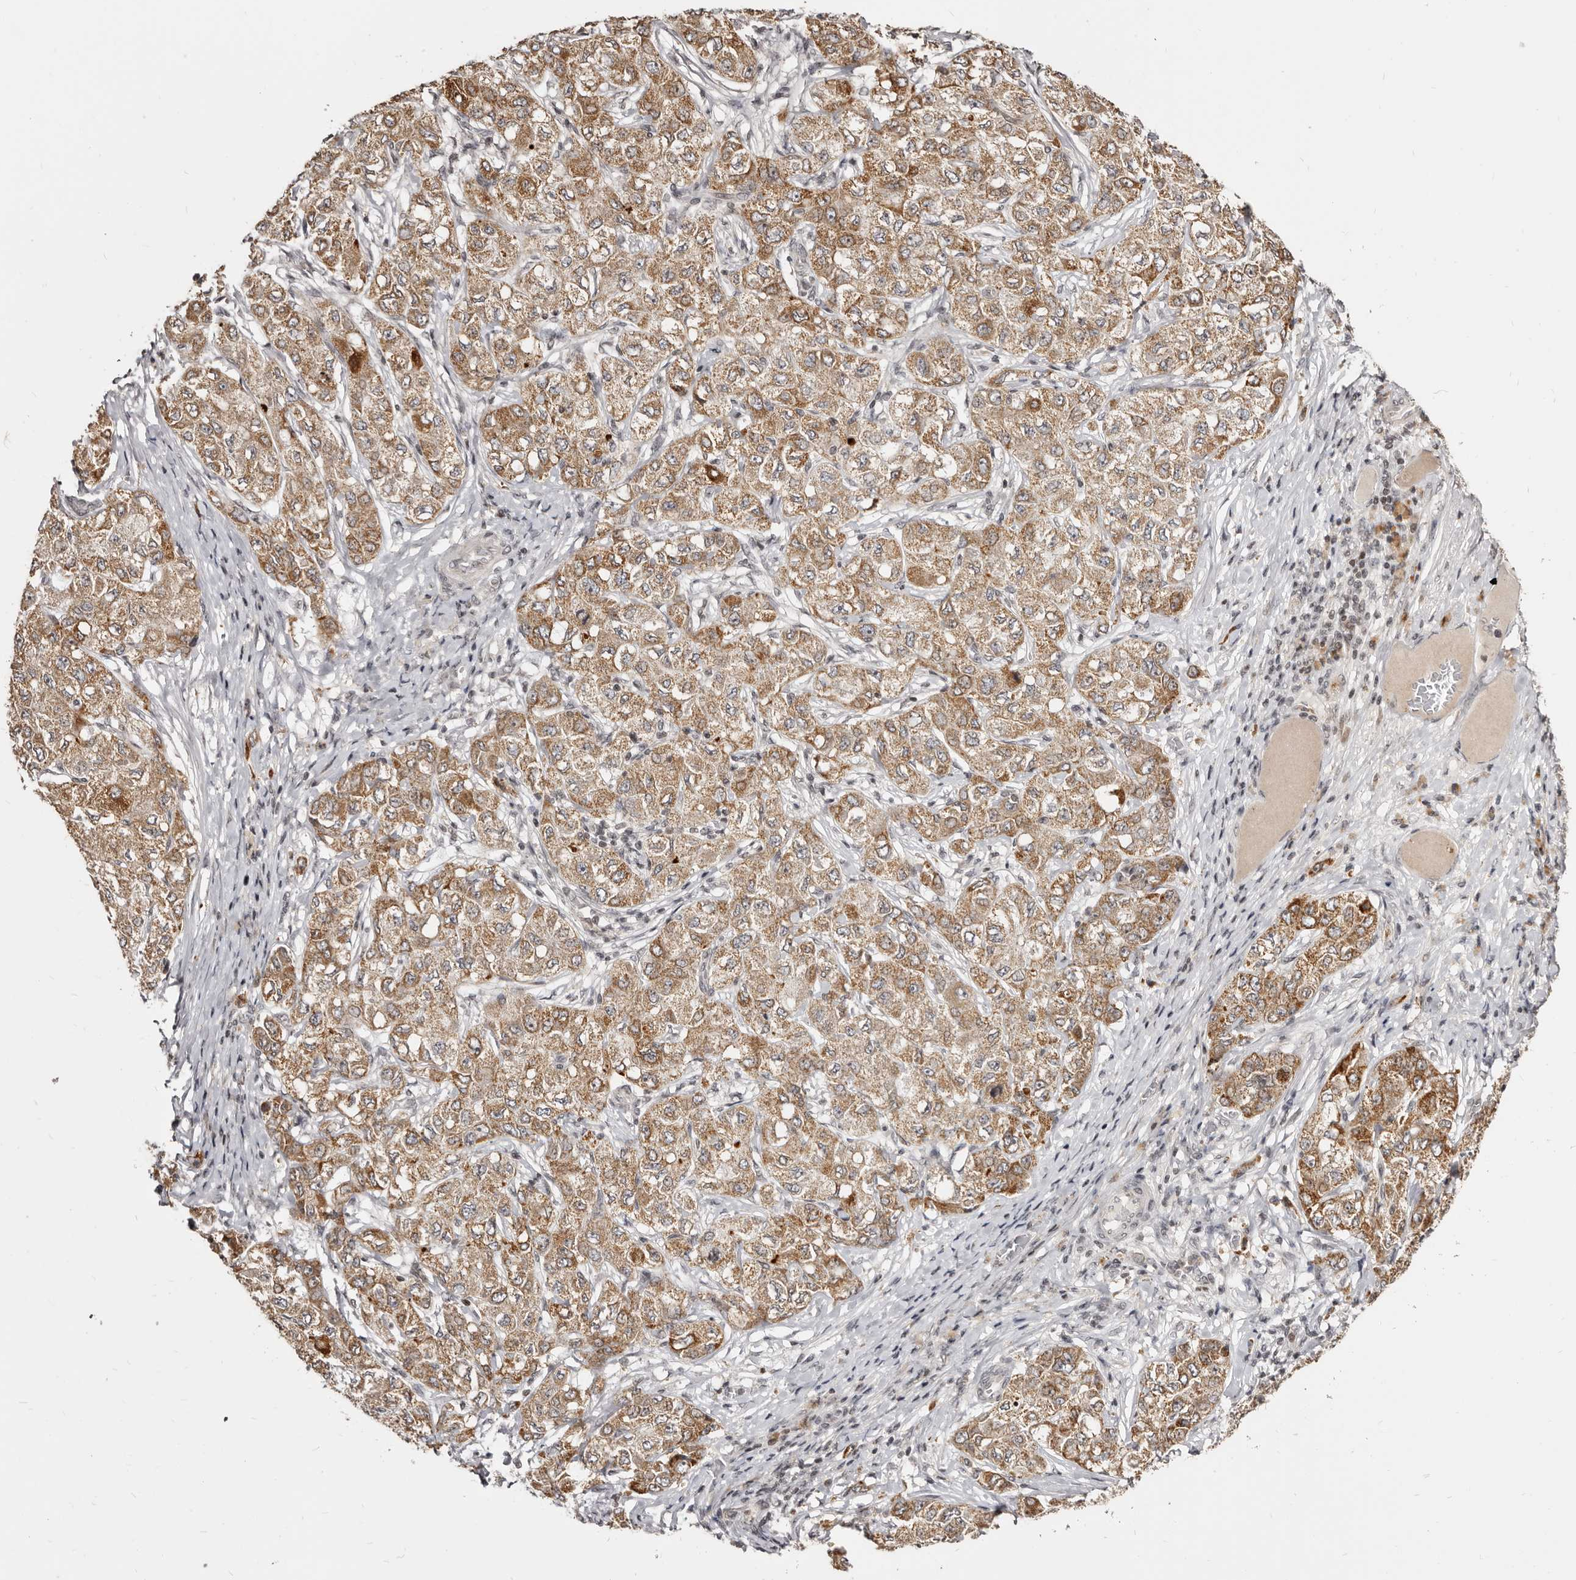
{"staining": {"intensity": "moderate", "quantity": ">75%", "location": "cytoplasmic/membranous"}, "tissue": "liver cancer", "cell_type": "Tumor cells", "image_type": "cancer", "snomed": [{"axis": "morphology", "description": "Carcinoma, Hepatocellular, NOS"}, {"axis": "topography", "description": "Liver"}], "caption": "Immunohistochemistry photomicrograph of human liver cancer (hepatocellular carcinoma) stained for a protein (brown), which displays medium levels of moderate cytoplasmic/membranous staining in approximately >75% of tumor cells.", "gene": "THUMPD1", "patient": {"sex": "male", "age": 80}}